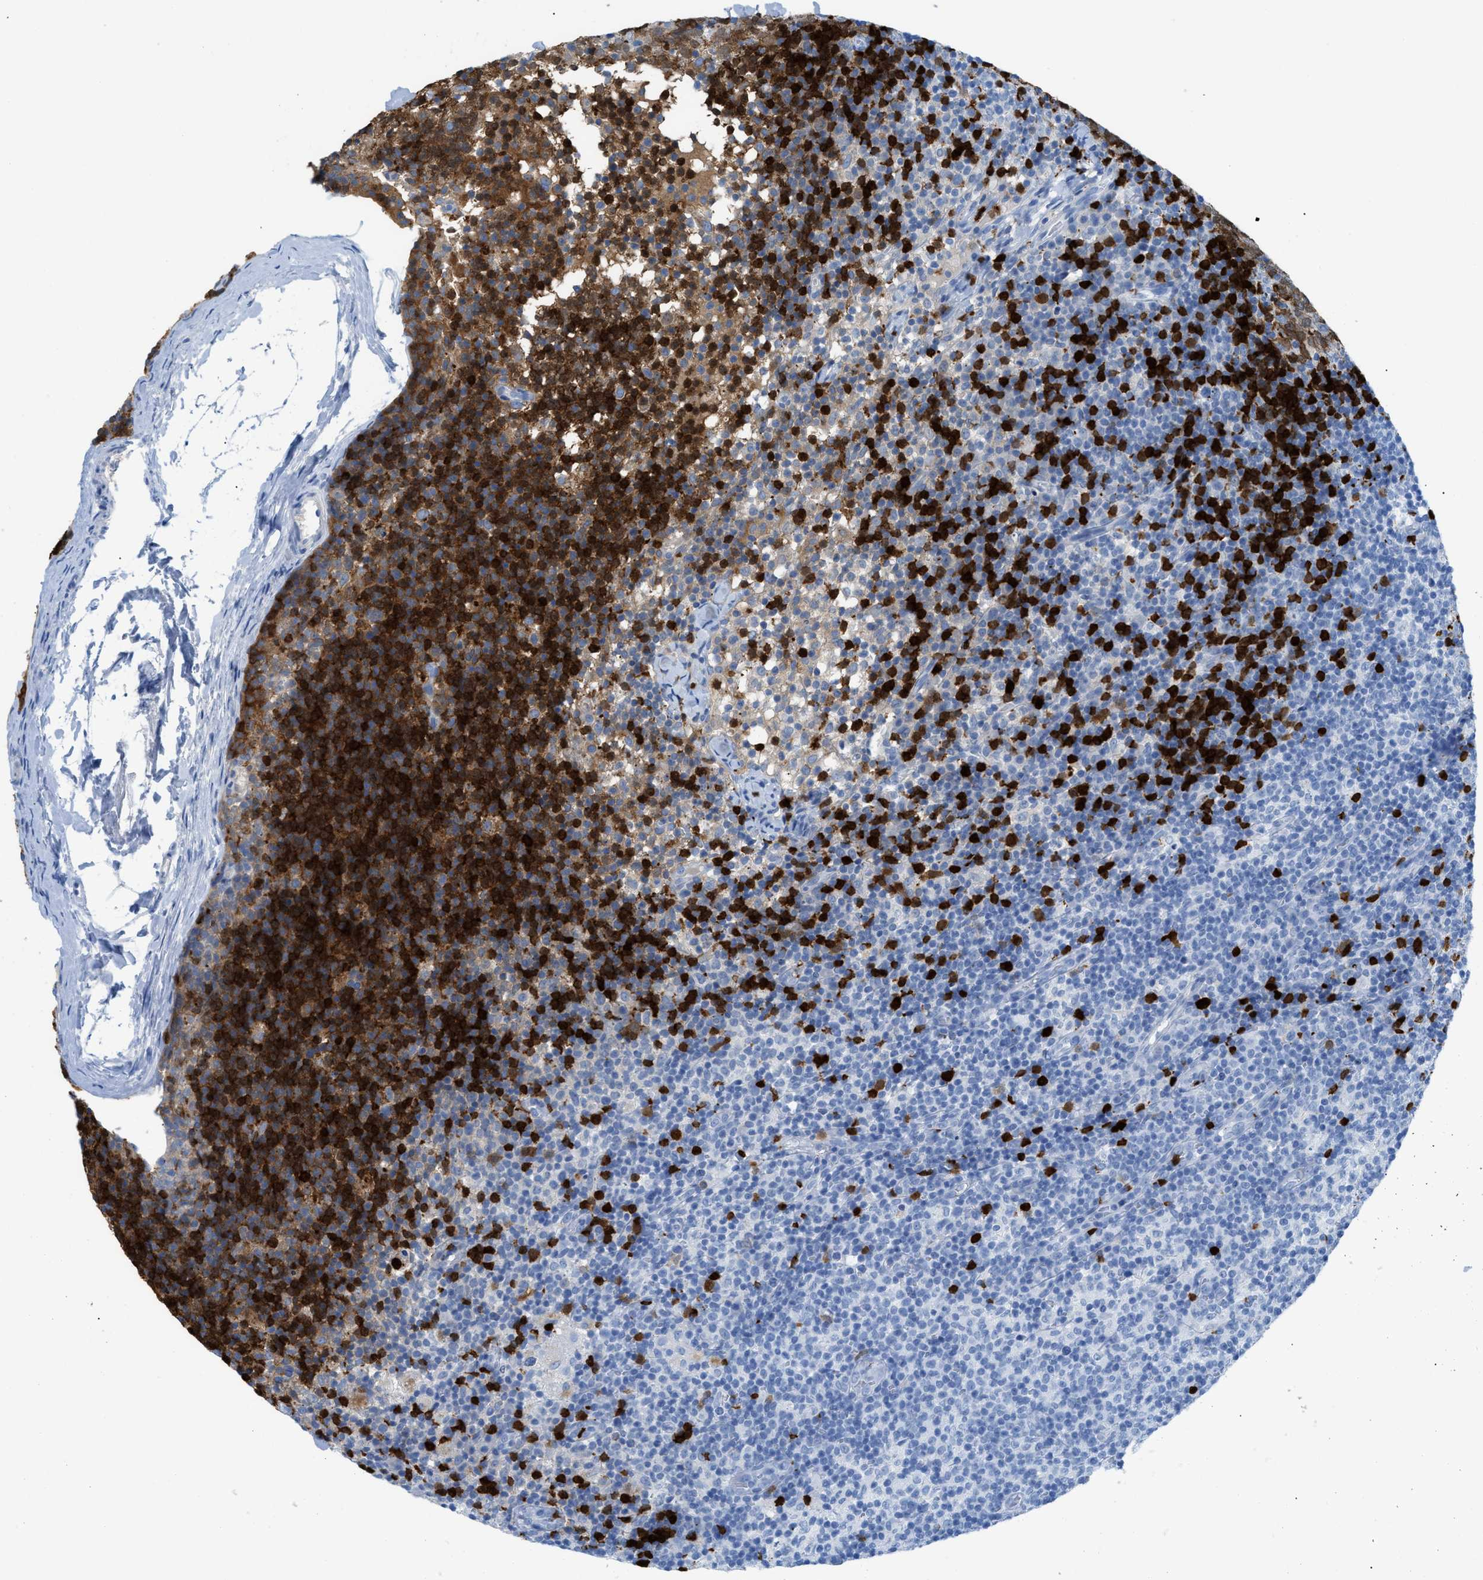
{"staining": {"intensity": "moderate", "quantity": ">75%", "location": "cytoplasmic/membranous,nuclear"}, "tissue": "lymph node", "cell_type": "Germinal center cells", "image_type": "normal", "snomed": [{"axis": "morphology", "description": "Normal tissue, NOS"}, {"axis": "morphology", "description": "Inflammation, NOS"}, {"axis": "topography", "description": "Lymph node"}], "caption": "Lymph node stained for a protein exhibits moderate cytoplasmic/membranous,nuclear positivity in germinal center cells. (IHC, brightfield microscopy, high magnification).", "gene": "TCL1A", "patient": {"sex": "male", "age": 55}}